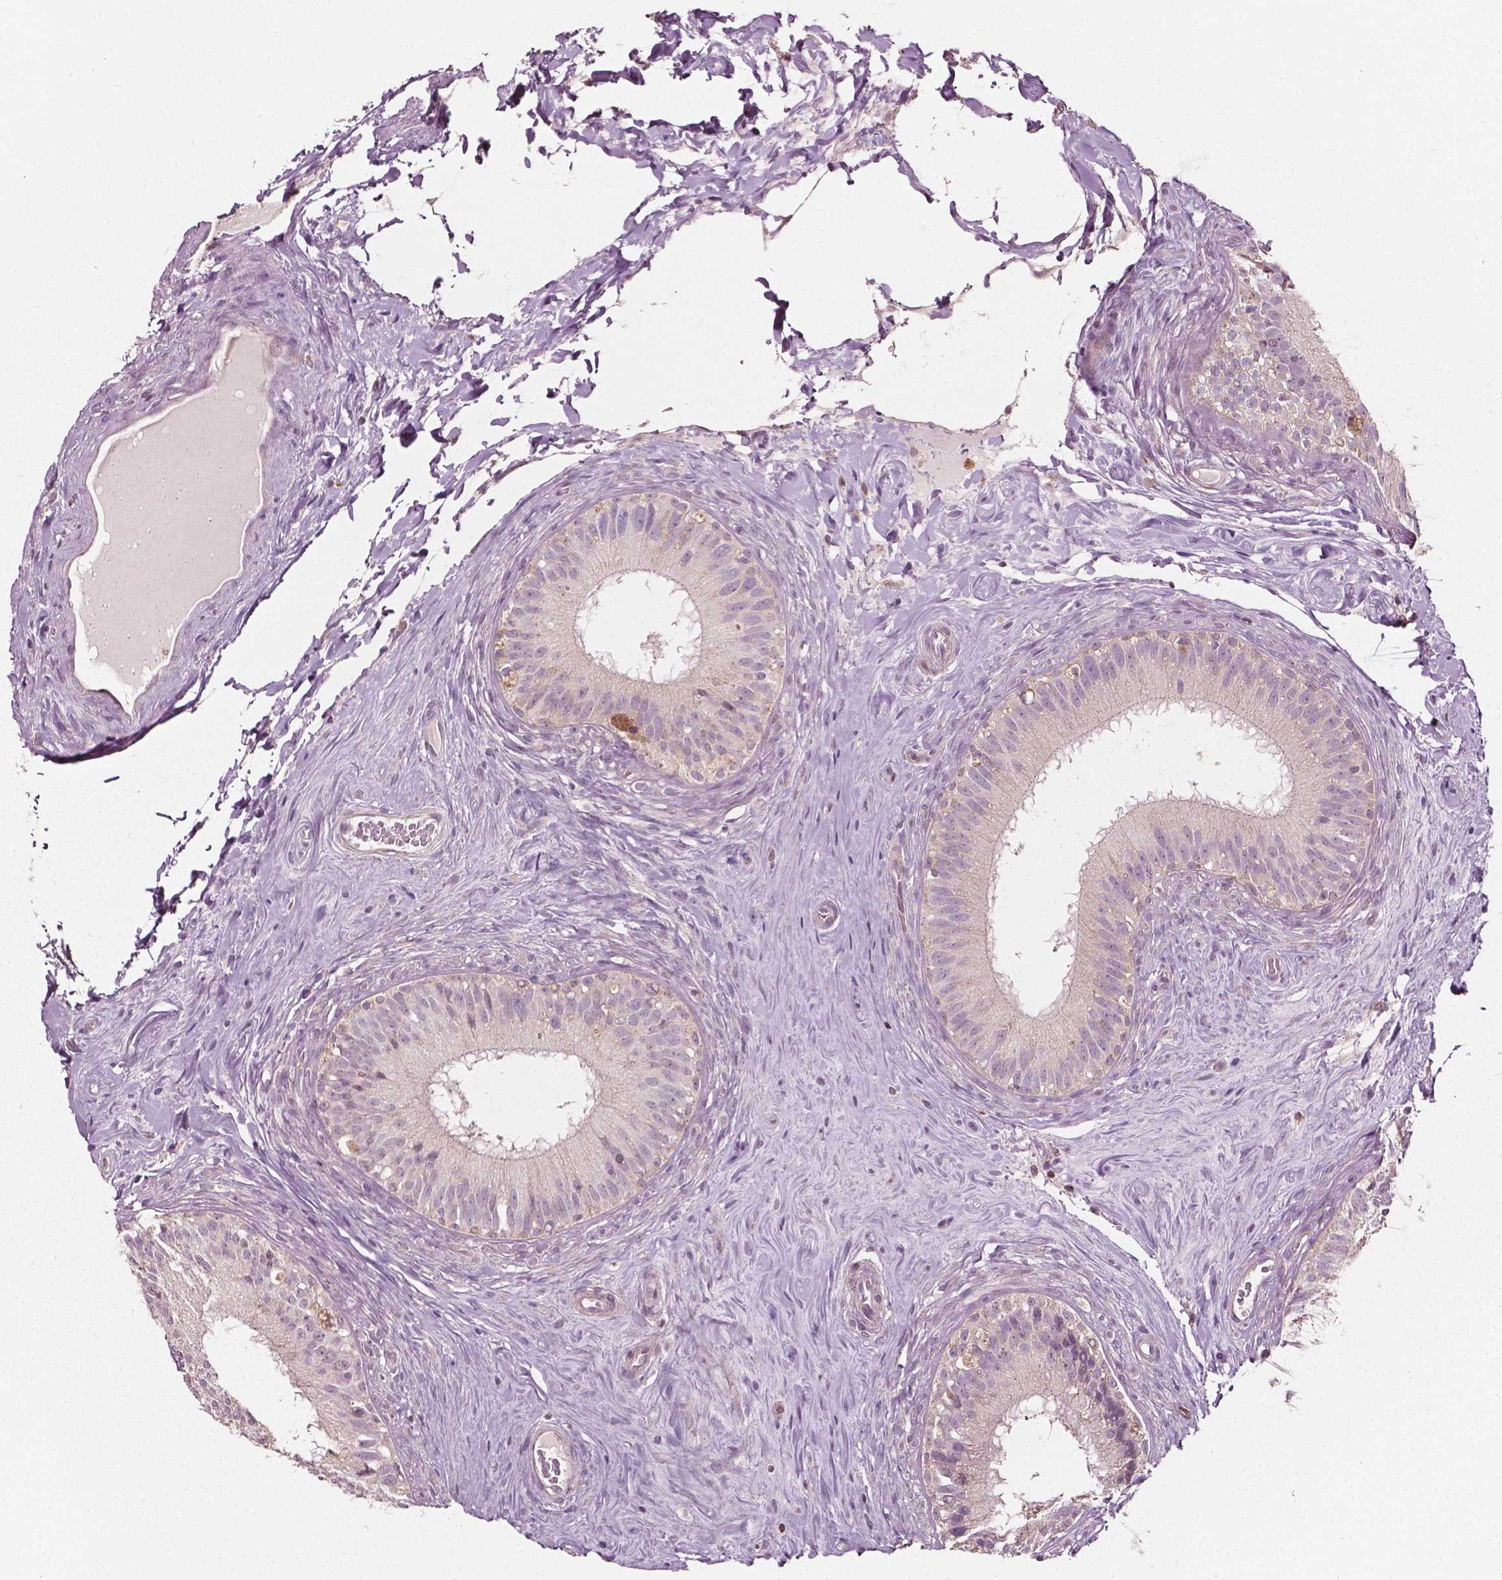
{"staining": {"intensity": "negative", "quantity": "none", "location": "none"}, "tissue": "epididymis", "cell_type": "Glandular cells", "image_type": "normal", "snomed": [{"axis": "morphology", "description": "Normal tissue, NOS"}, {"axis": "topography", "description": "Epididymis"}], "caption": "There is no significant positivity in glandular cells of epididymis. (Brightfield microscopy of DAB (3,3'-diaminobenzidine) immunohistochemistry at high magnification).", "gene": "MCL1", "patient": {"sex": "male", "age": 59}}